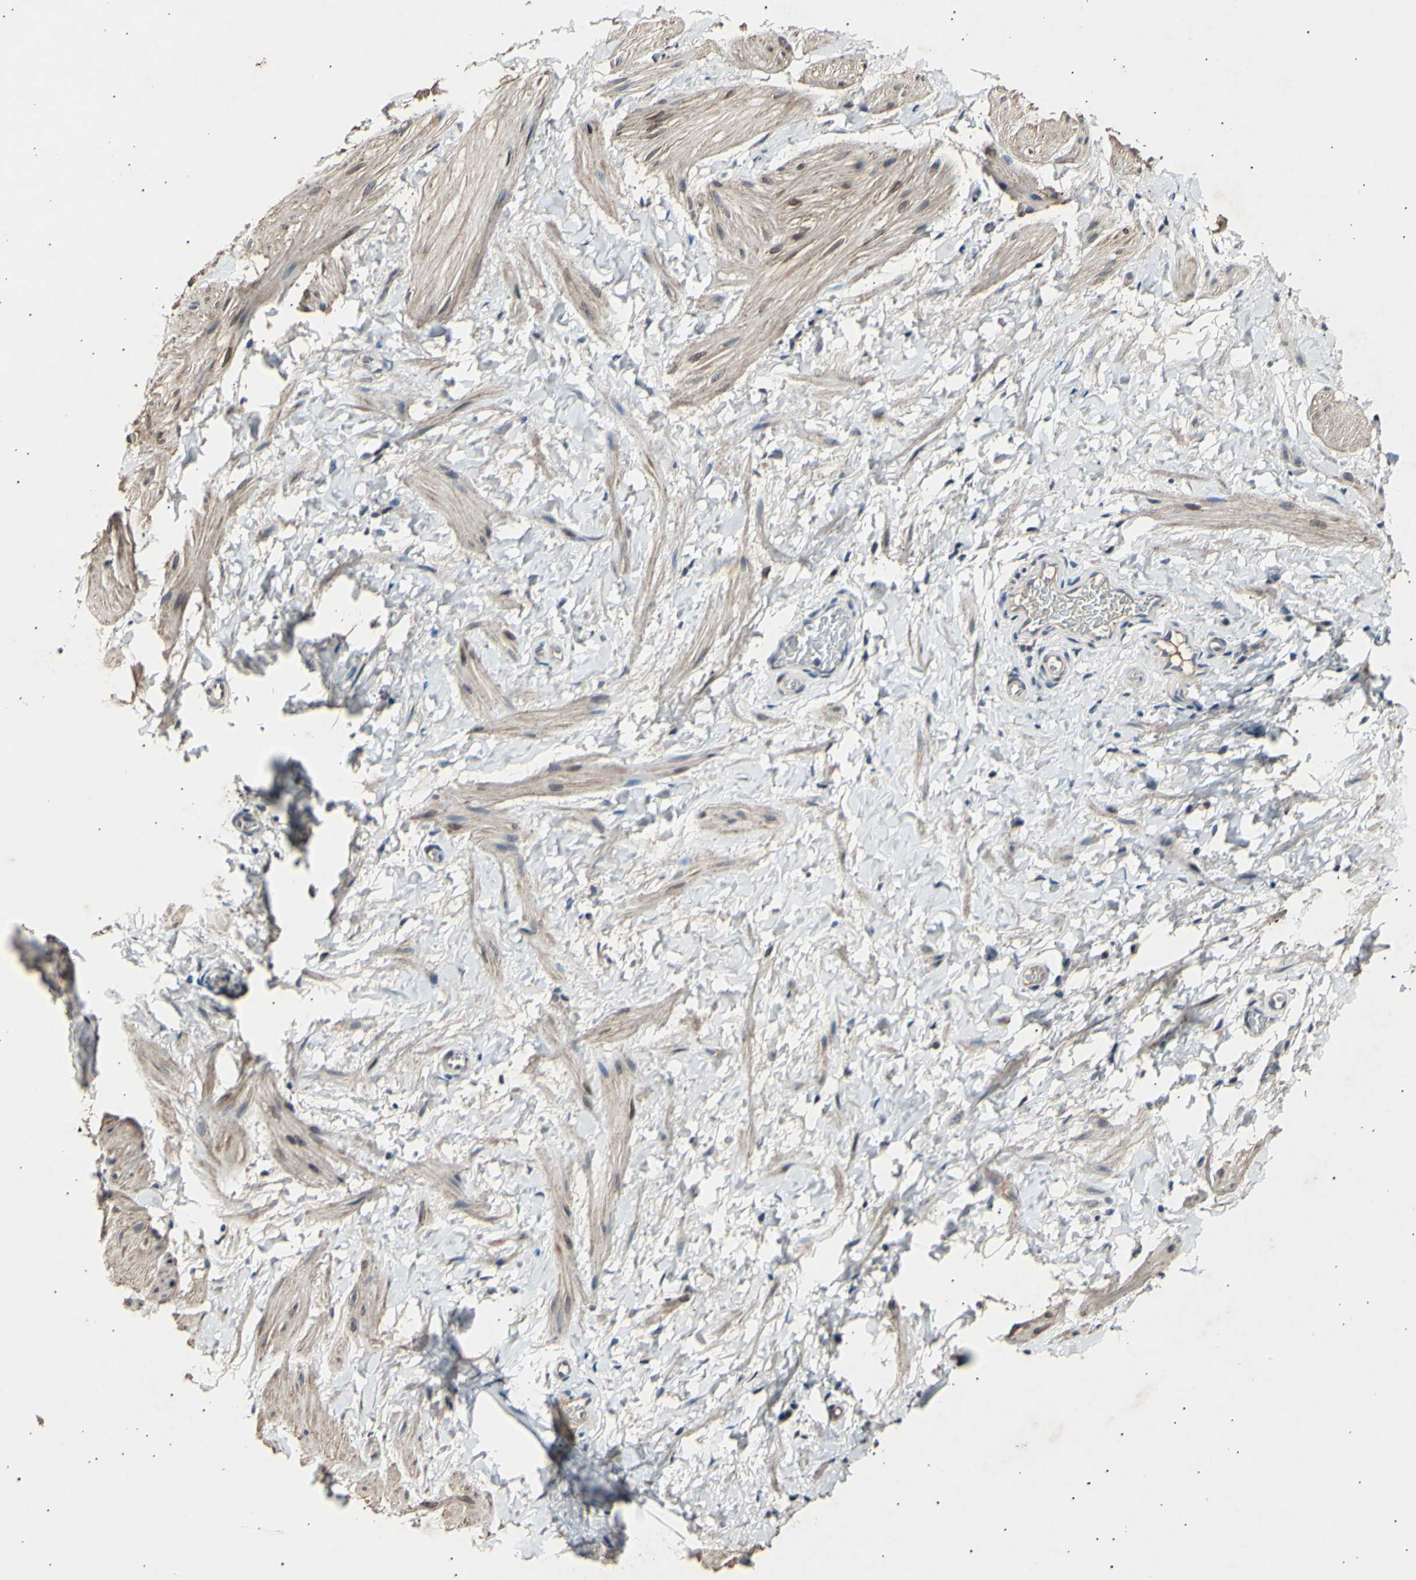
{"staining": {"intensity": "moderate", "quantity": "<25%", "location": "cytoplasmic/membranous"}, "tissue": "smooth muscle", "cell_type": "Smooth muscle cells", "image_type": "normal", "snomed": [{"axis": "morphology", "description": "Normal tissue, NOS"}, {"axis": "topography", "description": "Smooth muscle"}], "caption": "High-magnification brightfield microscopy of normal smooth muscle stained with DAB (brown) and counterstained with hematoxylin (blue). smooth muscle cells exhibit moderate cytoplasmic/membranous expression is seen in about<25% of cells. The staining was performed using DAB, with brown indicating positive protein expression. Nuclei are stained blue with hematoxylin.", "gene": "ADCY3", "patient": {"sex": "male", "age": 16}}